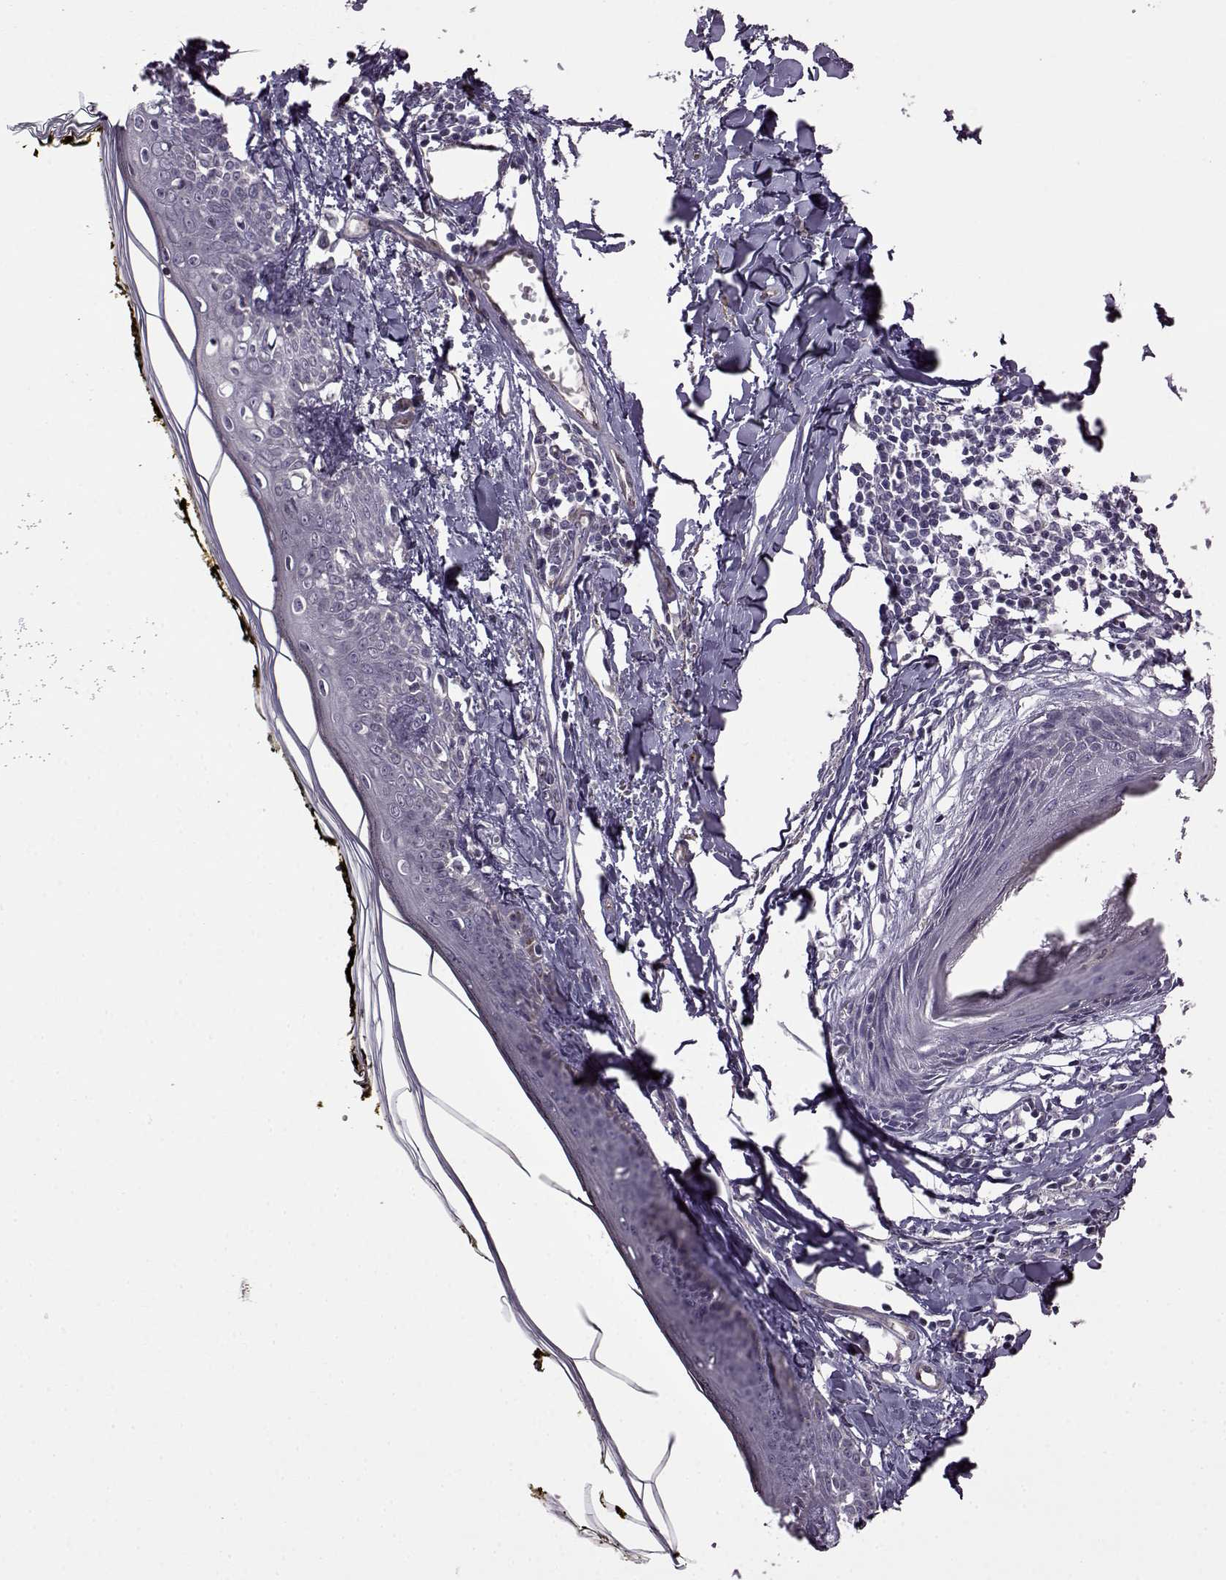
{"staining": {"intensity": "negative", "quantity": "none", "location": "none"}, "tissue": "skin", "cell_type": "Fibroblasts", "image_type": "normal", "snomed": [{"axis": "morphology", "description": "Normal tissue, NOS"}, {"axis": "topography", "description": "Skin"}], "caption": "A high-resolution micrograph shows immunohistochemistry (IHC) staining of unremarkable skin, which demonstrates no significant positivity in fibroblasts.", "gene": "EDDM3B", "patient": {"sex": "male", "age": 76}}